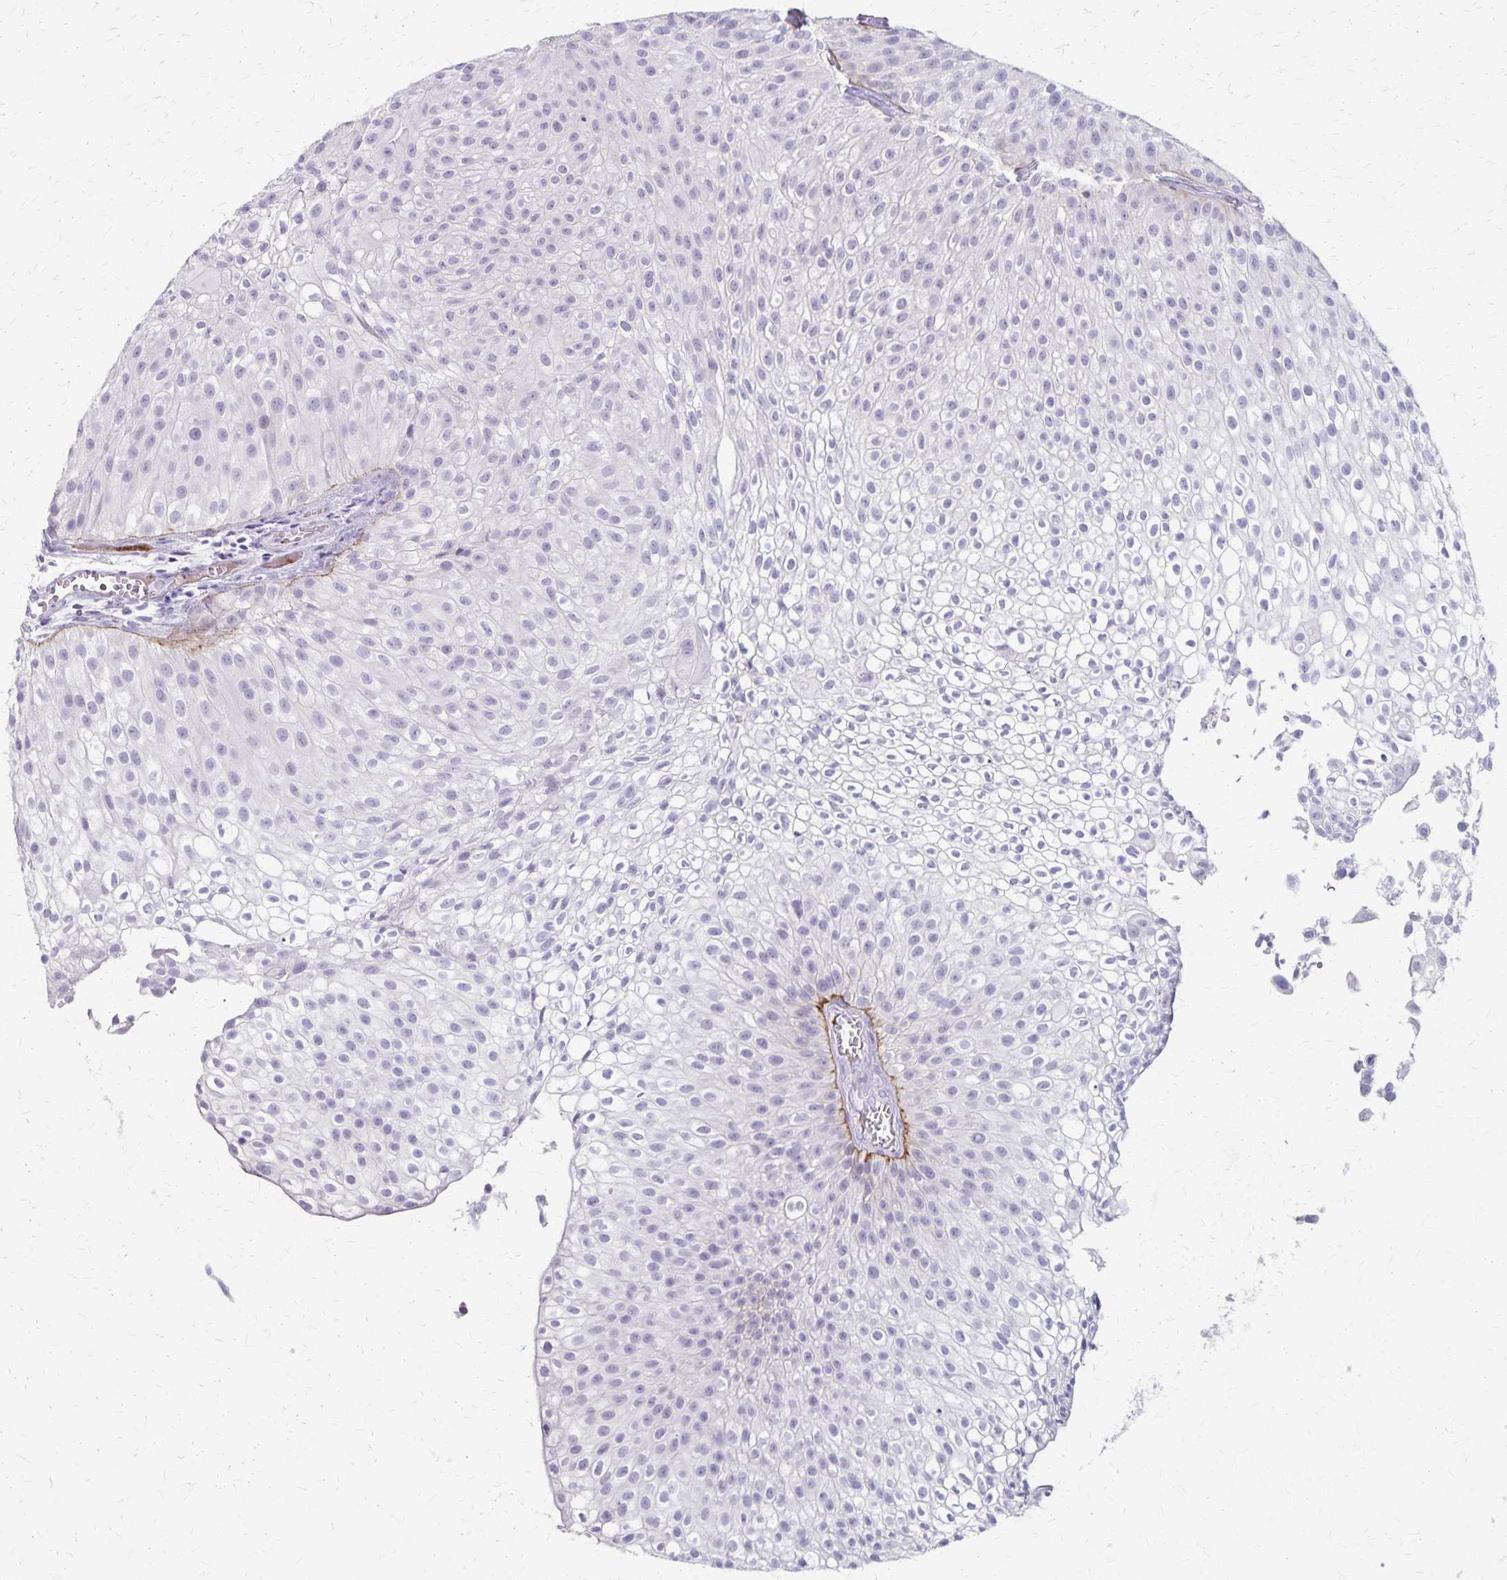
{"staining": {"intensity": "negative", "quantity": "none", "location": "none"}, "tissue": "urothelial cancer", "cell_type": "Tumor cells", "image_type": "cancer", "snomed": [{"axis": "morphology", "description": "Urothelial carcinoma, Low grade"}, {"axis": "topography", "description": "Urinary bladder"}], "caption": "Photomicrograph shows no significant protein expression in tumor cells of urothelial carcinoma (low-grade).", "gene": "RASL10B", "patient": {"sex": "male", "age": 70}}